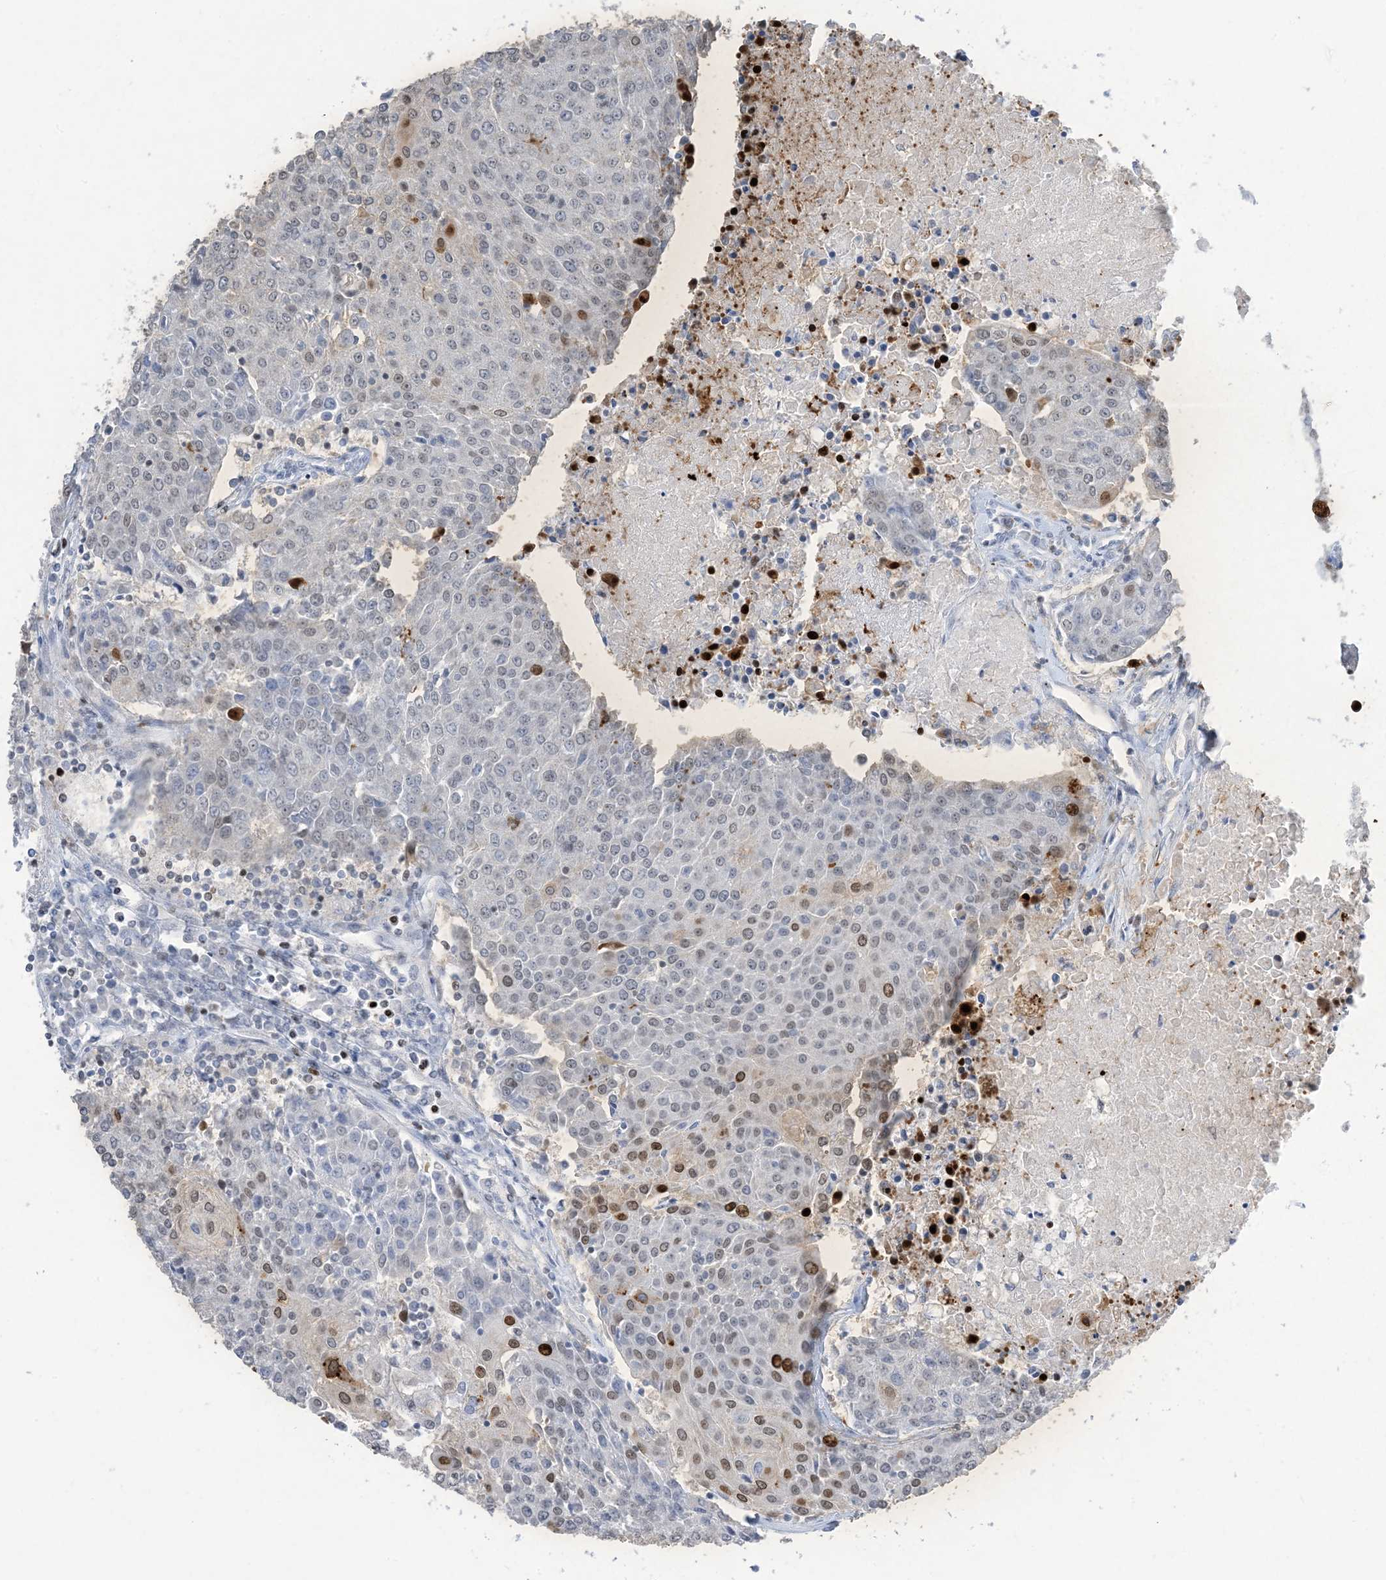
{"staining": {"intensity": "moderate", "quantity": "<25%", "location": "nuclear"}, "tissue": "urothelial cancer", "cell_type": "Tumor cells", "image_type": "cancer", "snomed": [{"axis": "morphology", "description": "Urothelial carcinoma, High grade"}, {"axis": "topography", "description": "Urinary bladder"}], "caption": "This histopathology image reveals immunohistochemistry (IHC) staining of human high-grade urothelial carcinoma, with low moderate nuclear expression in approximately <25% of tumor cells.", "gene": "SLC25A53", "patient": {"sex": "female", "age": 85}}